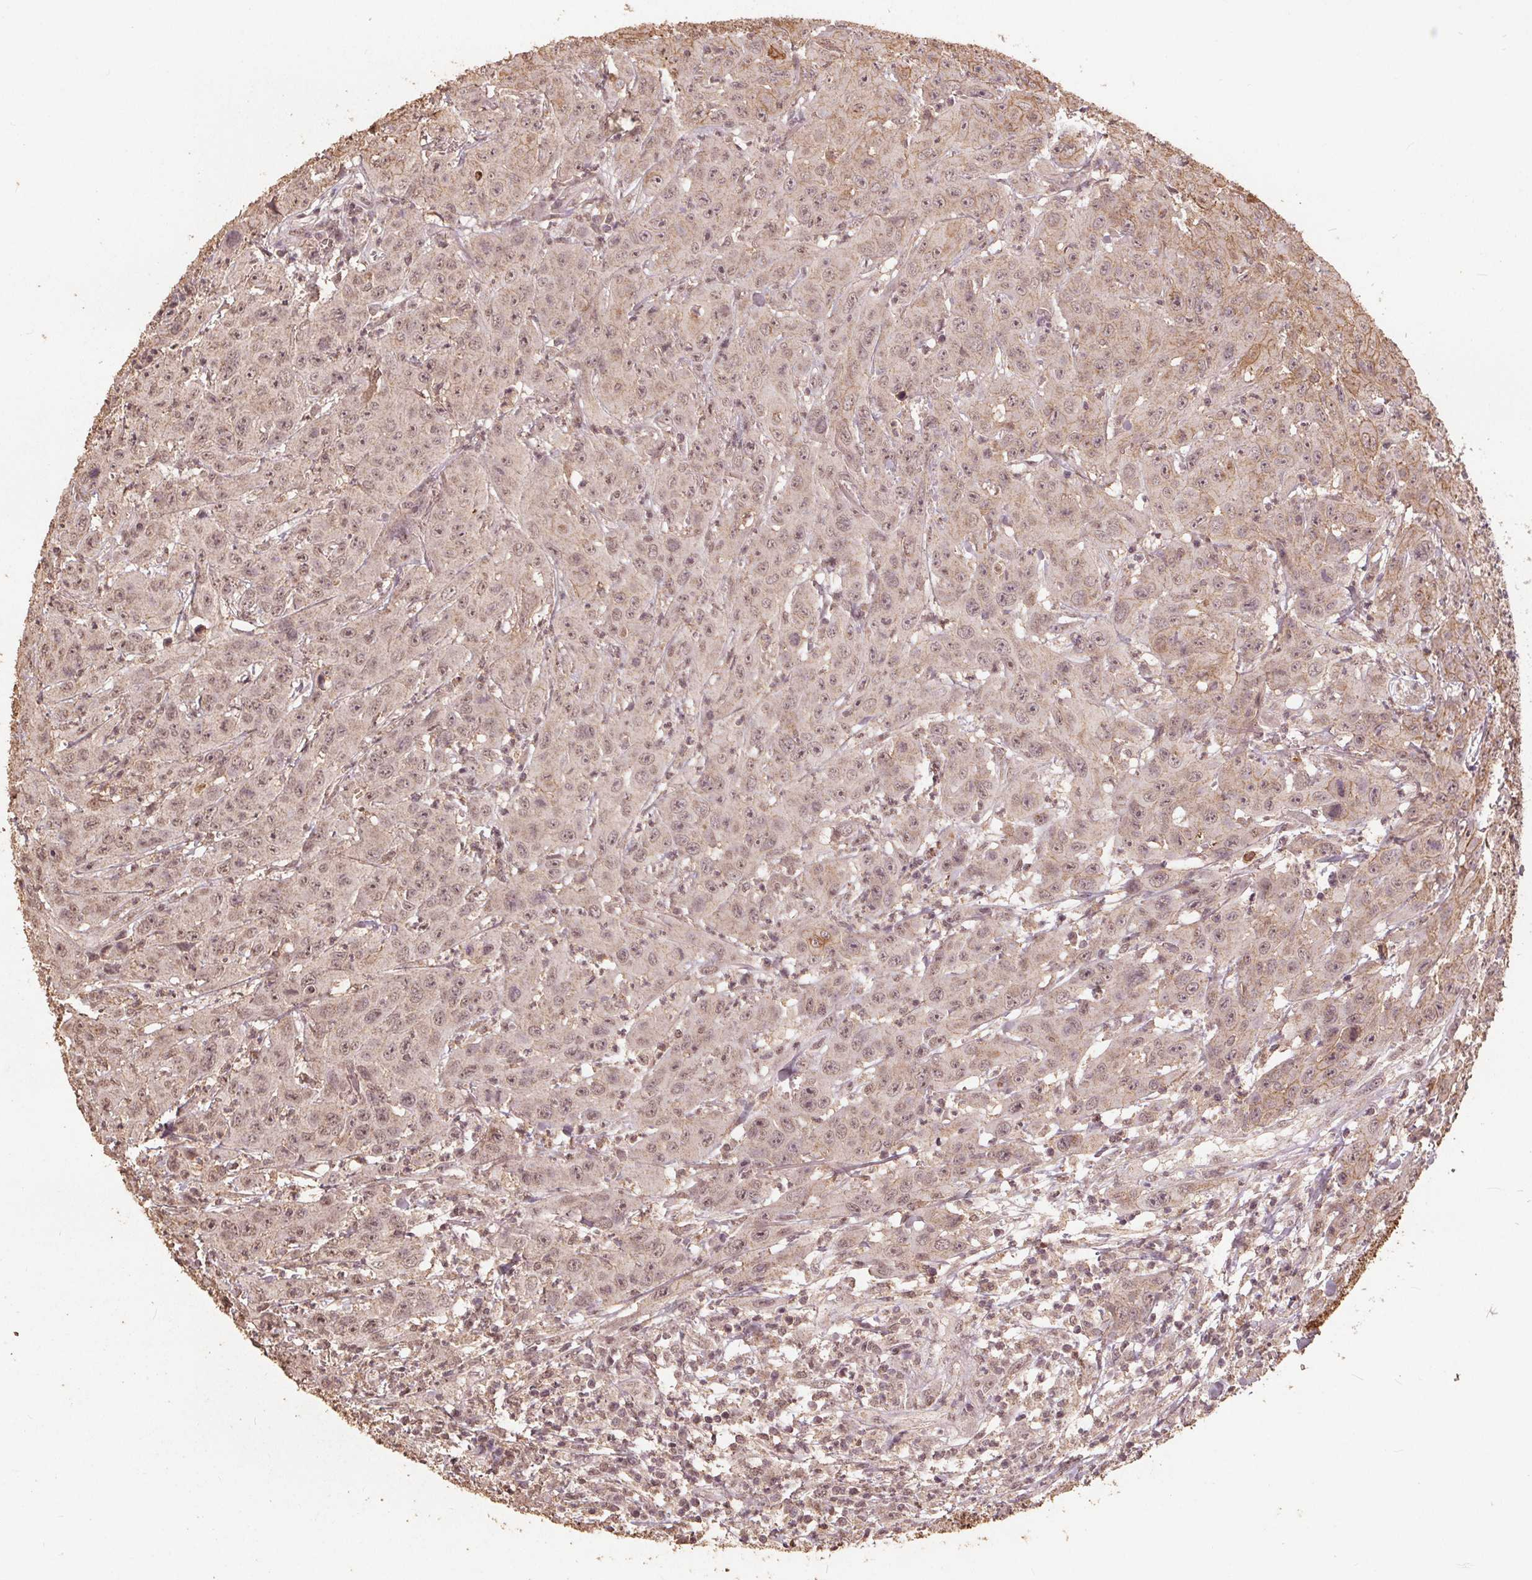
{"staining": {"intensity": "weak", "quantity": ">75%", "location": "nuclear"}, "tissue": "head and neck cancer", "cell_type": "Tumor cells", "image_type": "cancer", "snomed": [{"axis": "morphology", "description": "Squamous cell carcinoma, NOS"}, {"axis": "topography", "description": "Skin"}, {"axis": "topography", "description": "Head-Neck"}], "caption": "Brown immunohistochemical staining in head and neck cancer shows weak nuclear staining in approximately >75% of tumor cells. Nuclei are stained in blue.", "gene": "DSG3", "patient": {"sex": "male", "age": 80}}